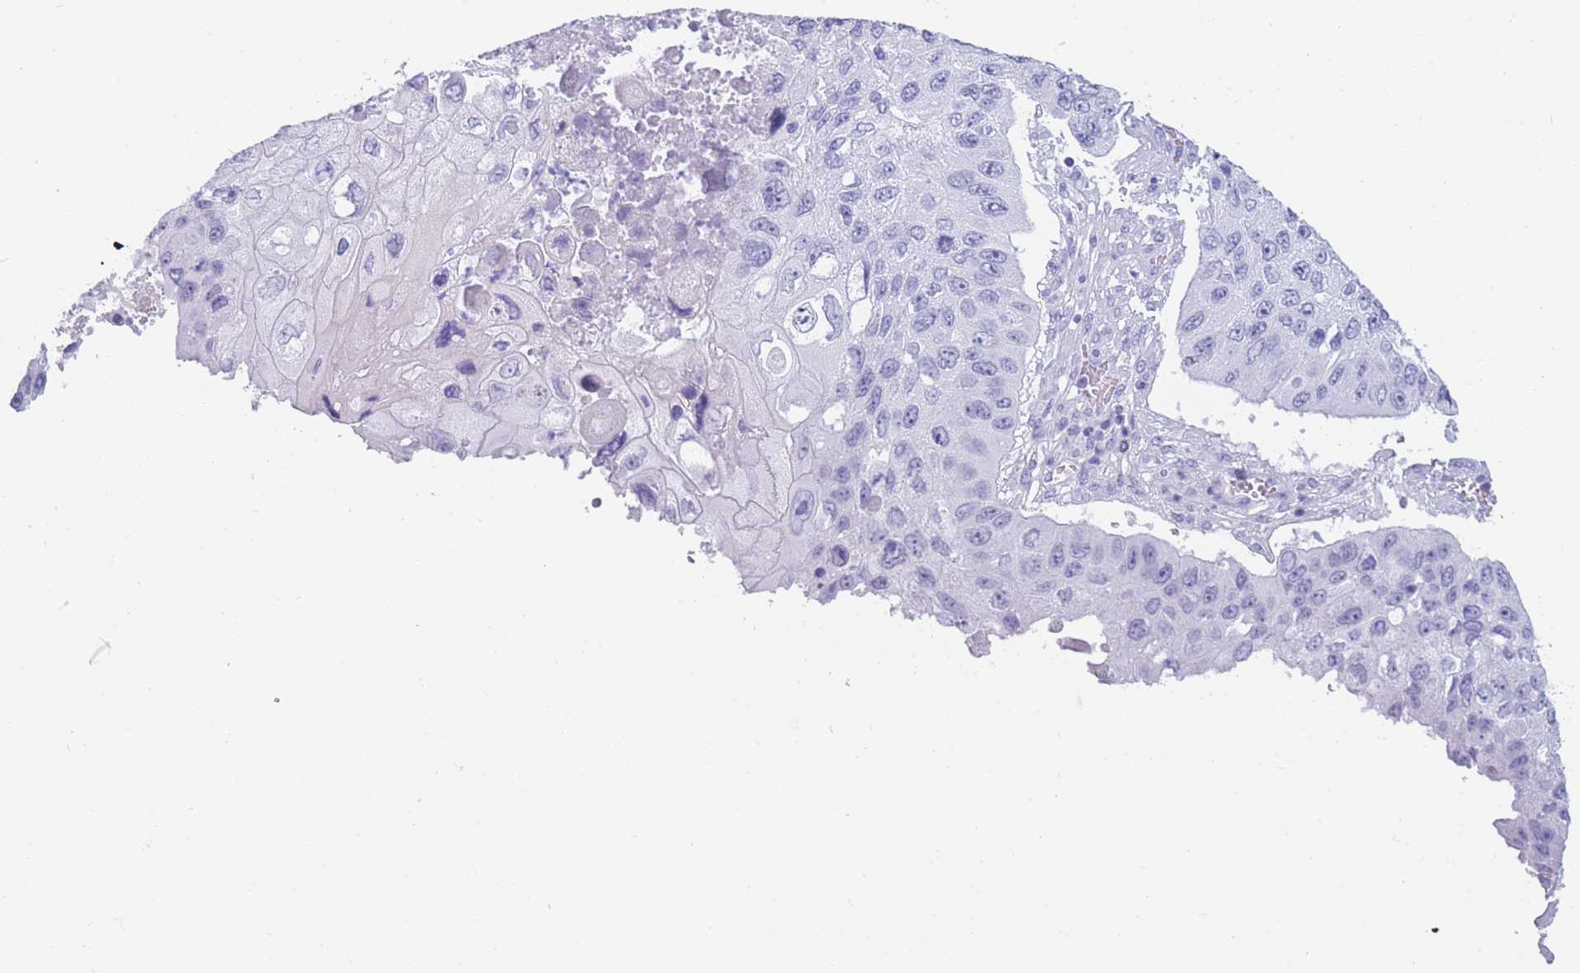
{"staining": {"intensity": "negative", "quantity": "none", "location": "none"}, "tissue": "lung cancer", "cell_type": "Tumor cells", "image_type": "cancer", "snomed": [{"axis": "morphology", "description": "Squamous cell carcinoma, NOS"}, {"axis": "topography", "description": "Lung"}], "caption": "Immunohistochemical staining of lung cancer (squamous cell carcinoma) exhibits no significant staining in tumor cells.", "gene": "TNFSF11", "patient": {"sex": "male", "age": 61}}